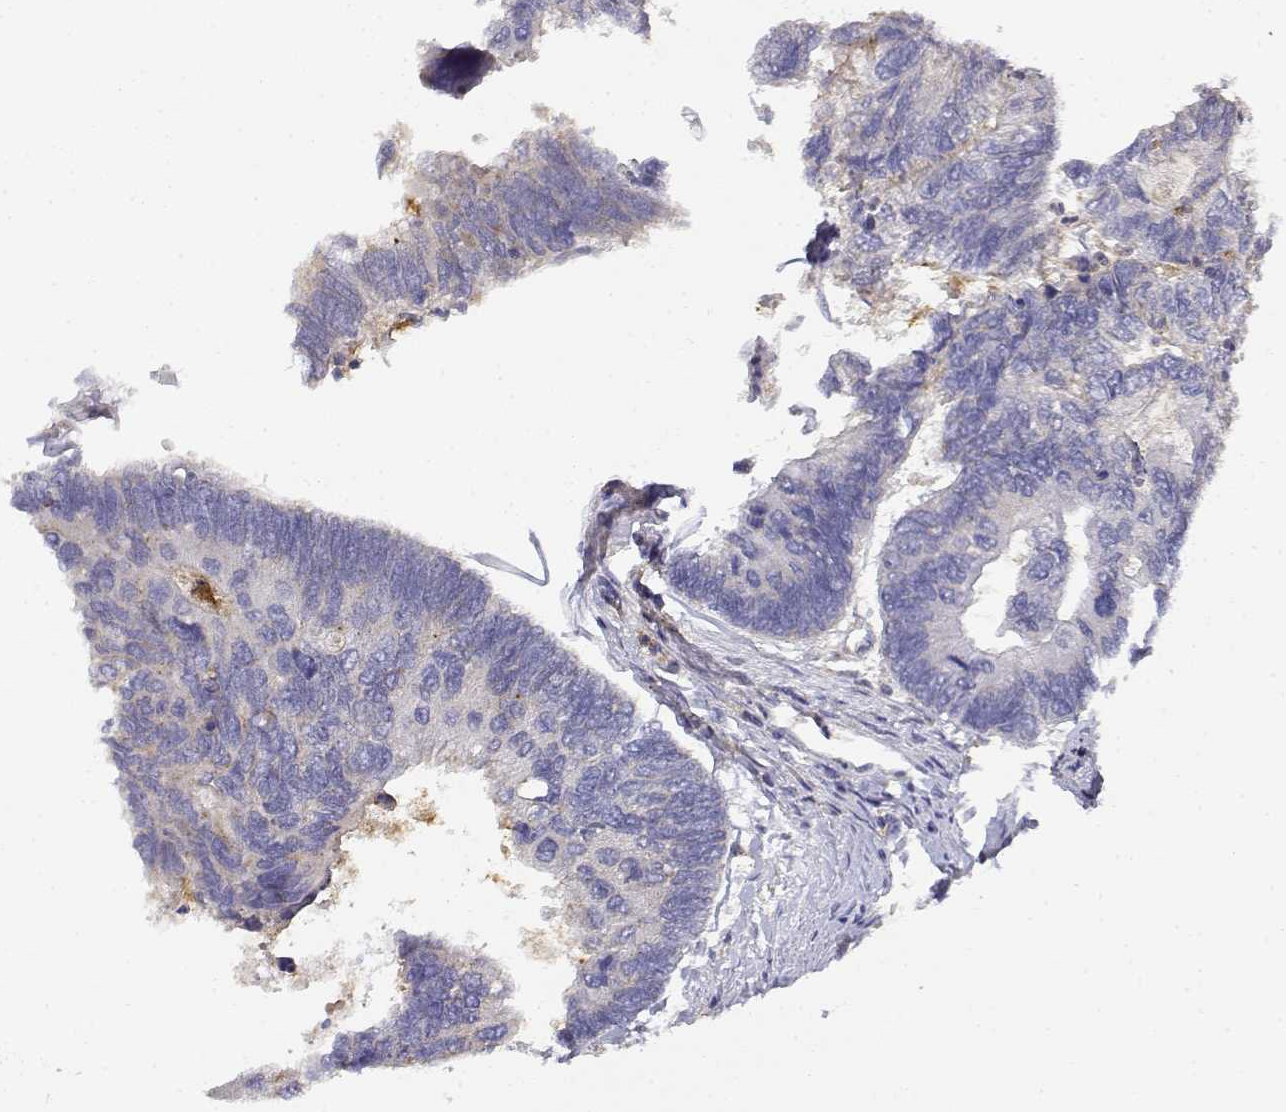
{"staining": {"intensity": "weak", "quantity": "<25%", "location": "cytoplasmic/membranous"}, "tissue": "colorectal cancer", "cell_type": "Tumor cells", "image_type": "cancer", "snomed": [{"axis": "morphology", "description": "Adenocarcinoma, NOS"}, {"axis": "topography", "description": "Colon"}], "caption": "IHC histopathology image of neoplastic tissue: colorectal cancer (adenocarcinoma) stained with DAB (3,3'-diaminobenzidine) displays no significant protein staining in tumor cells.", "gene": "ADA", "patient": {"sex": "female", "age": 67}}